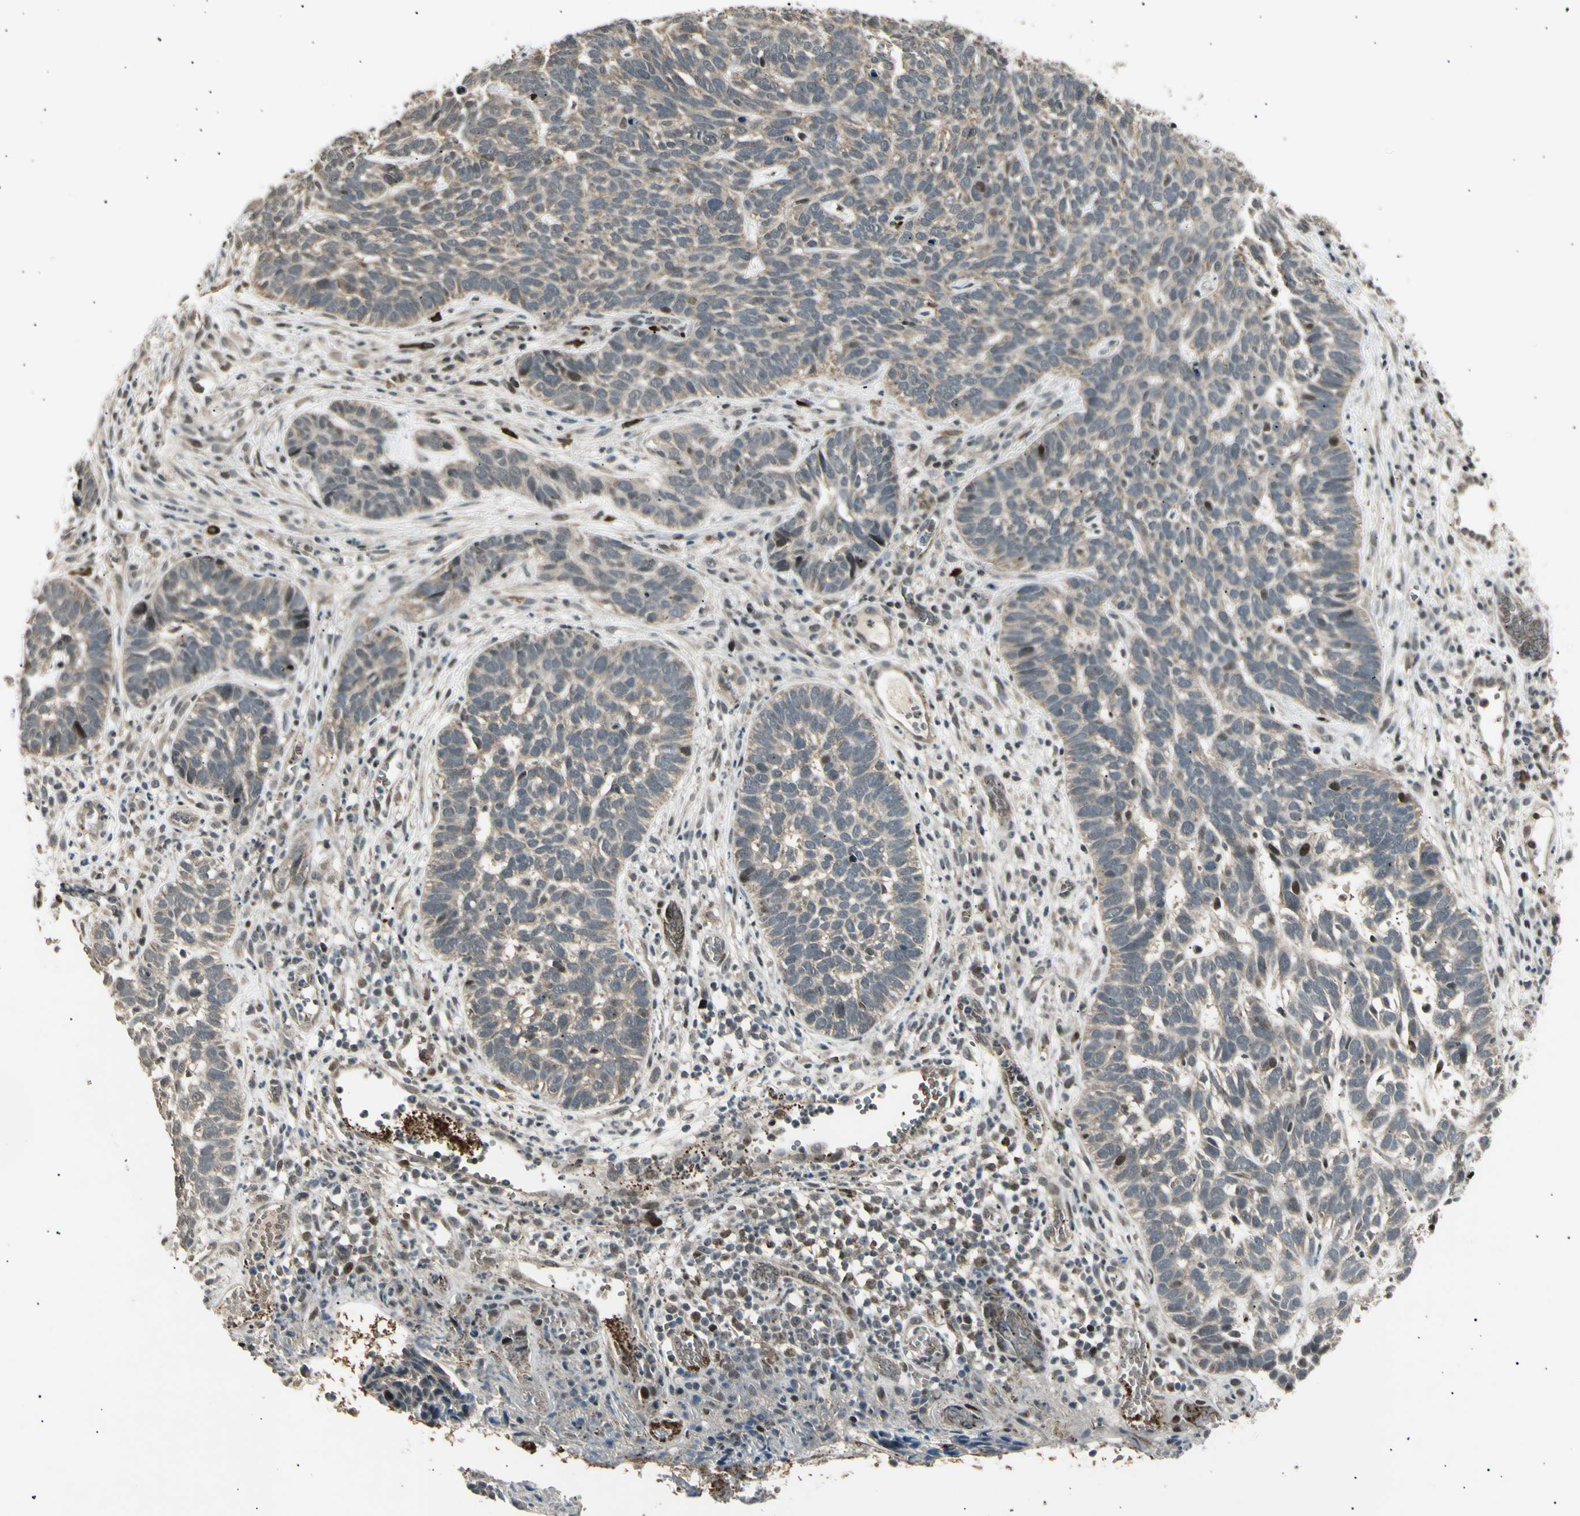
{"staining": {"intensity": "weak", "quantity": ">75%", "location": "cytoplasmic/membranous"}, "tissue": "skin cancer", "cell_type": "Tumor cells", "image_type": "cancer", "snomed": [{"axis": "morphology", "description": "Basal cell carcinoma"}, {"axis": "topography", "description": "Skin"}], "caption": "Protein analysis of skin cancer (basal cell carcinoma) tissue reveals weak cytoplasmic/membranous staining in approximately >75% of tumor cells. (brown staining indicates protein expression, while blue staining denotes nuclei).", "gene": "NUAK2", "patient": {"sex": "male", "age": 87}}